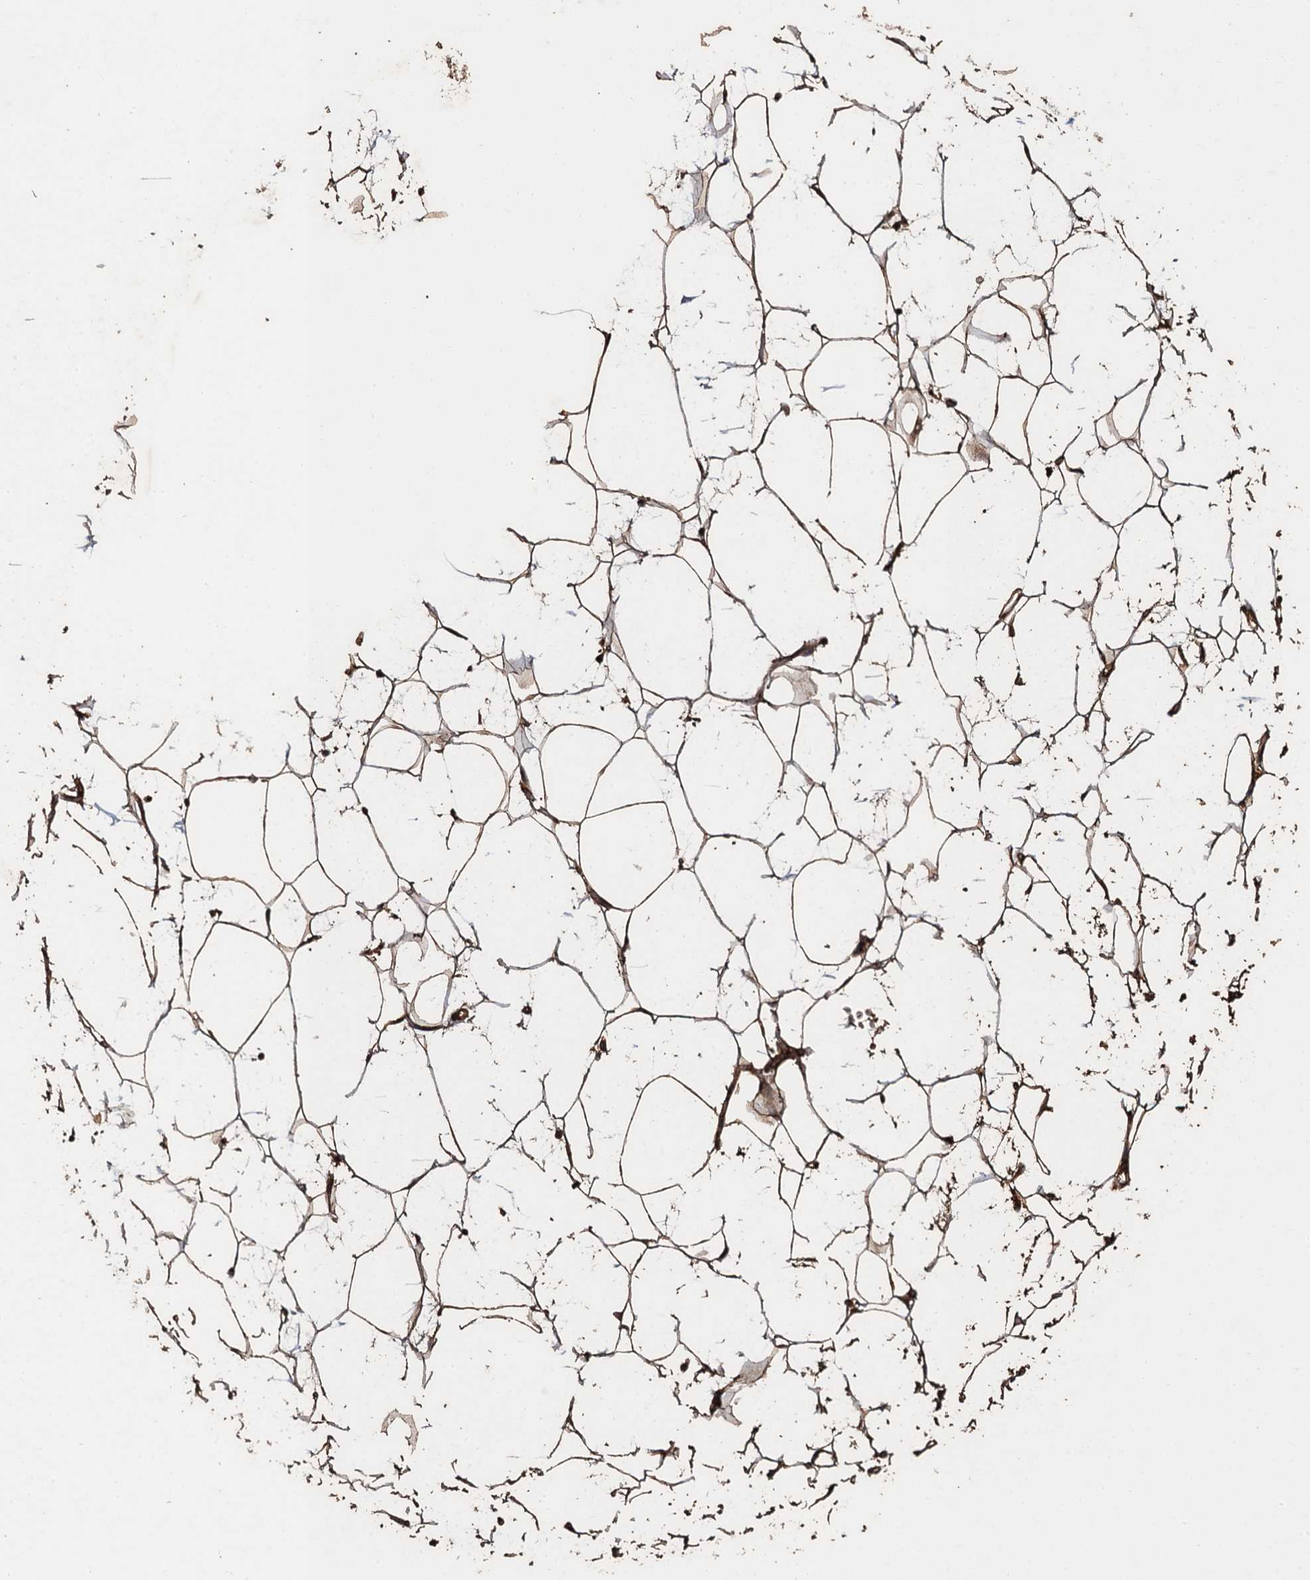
{"staining": {"intensity": "strong", "quantity": "25%-75%", "location": "cytoplasmic/membranous"}, "tissue": "adipose tissue", "cell_type": "Adipocytes", "image_type": "normal", "snomed": [{"axis": "morphology", "description": "Normal tissue, NOS"}, {"axis": "topography", "description": "Breast"}], "caption": "Adipose tissue stained with DAB (3,3'-diaminobenzidine) IHC demonstrates high levels of strong cytoplasmic/membranous staining in approximately 25%-75% of adipocytes.", "gene": "ADGRG3", "patient": {"sex": "female", "age": 26}}